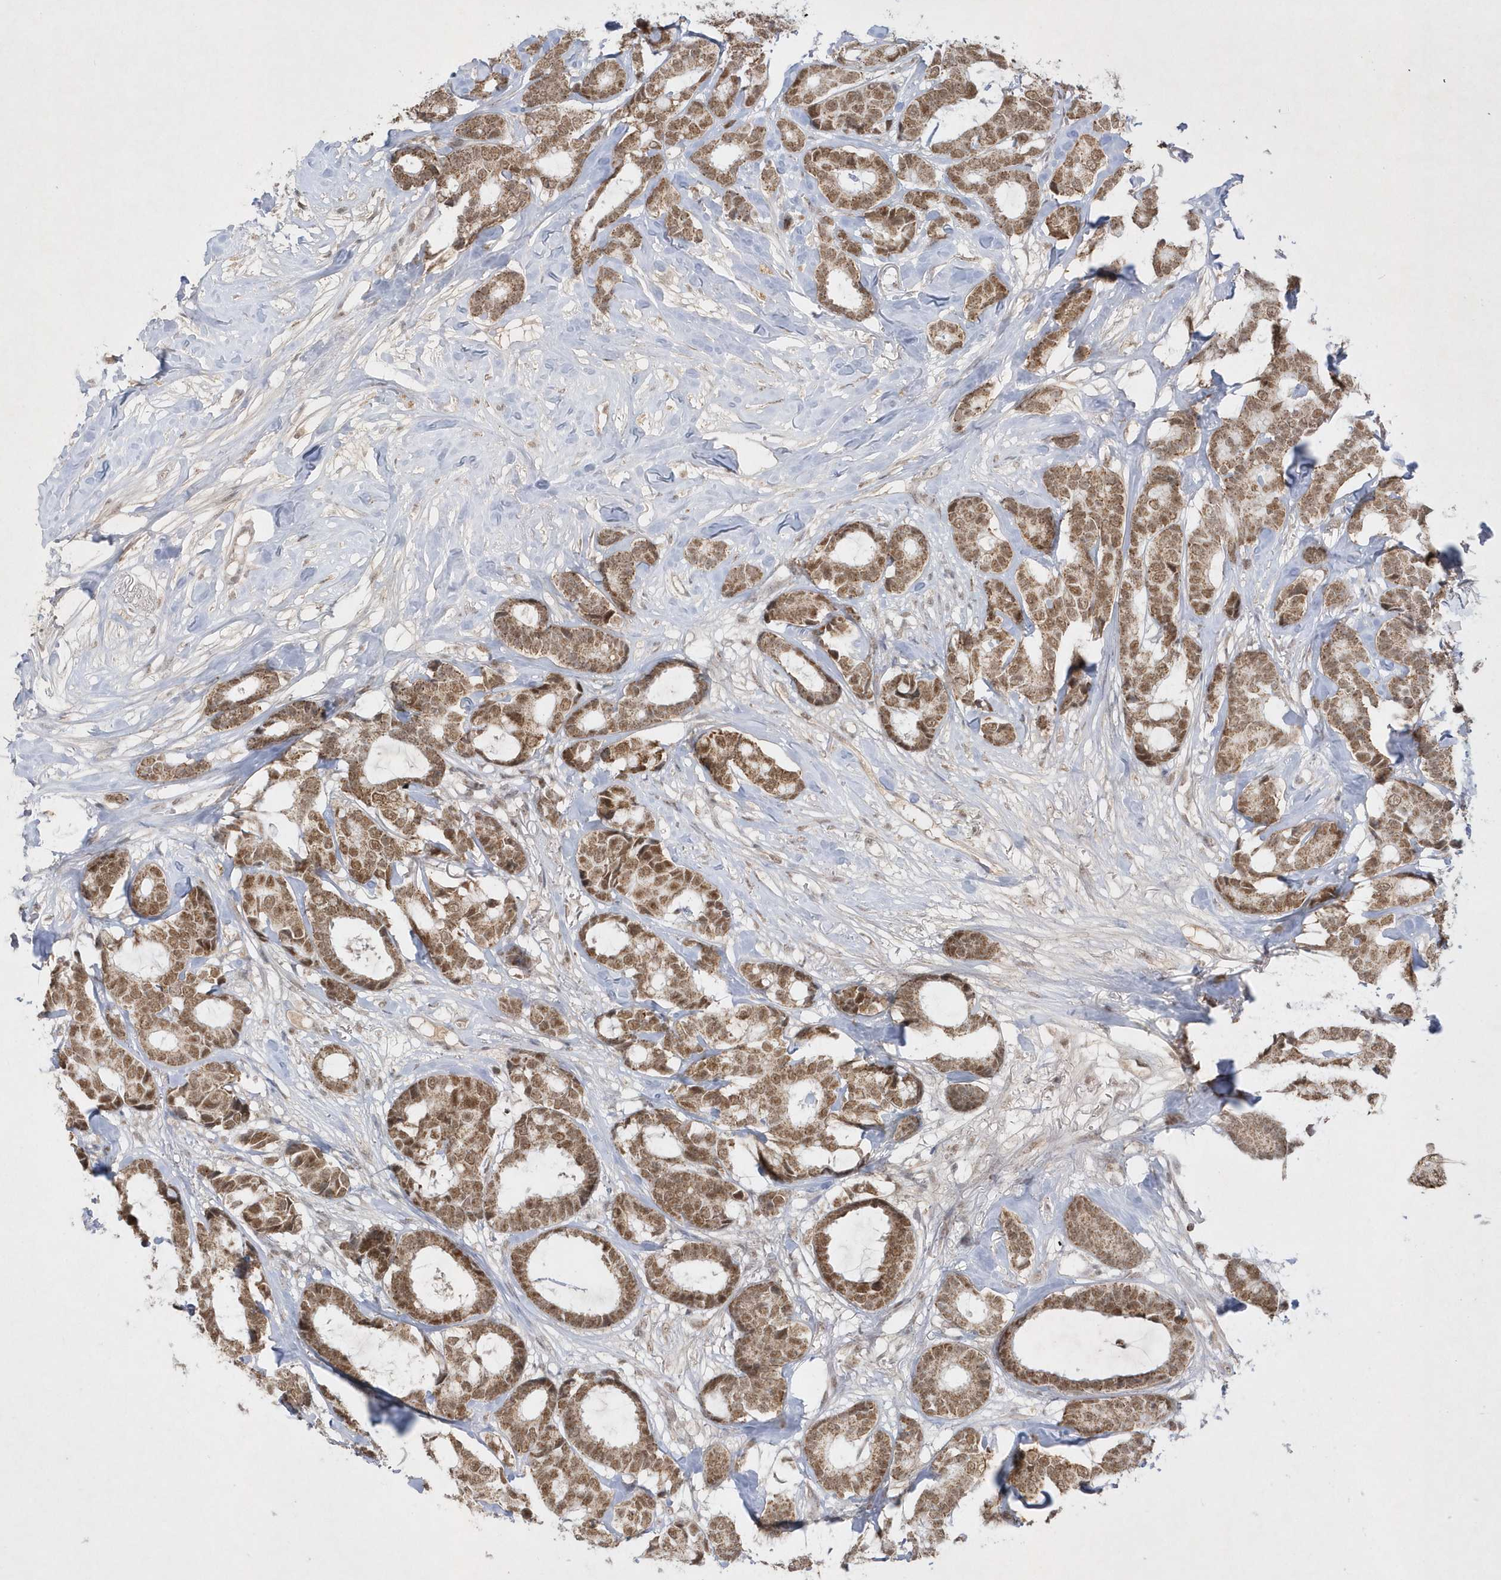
{"staining": {"intensity": "moderate", "quantity": ">75%", "location": "cytoplasmic/membranous,nuclear"}, "tissue": "breast cancer", "cell_type": "Tumor cells", "image_type": "cancer", "snomed": [{"axis": "morphology", "description": "Duct carcinoma"}, {"axis": "topography", "description": "Breast"}], "caption": "A high-resolution photomicrograph shows immunohistochemistry (IHC) staining of breast intraductal carcinoma, which displays moderate cytoplasmic/membranous and nuclear staining in approximately >75% of tumor cells. Using DAB (3,3'-diaminobenzidine) (brown) and hematoxylin (blue) stains, captured at high magnification using brightfield microscopy.", "gene": "CPSF3", "patient": {"sex": "female", "age": 87}}